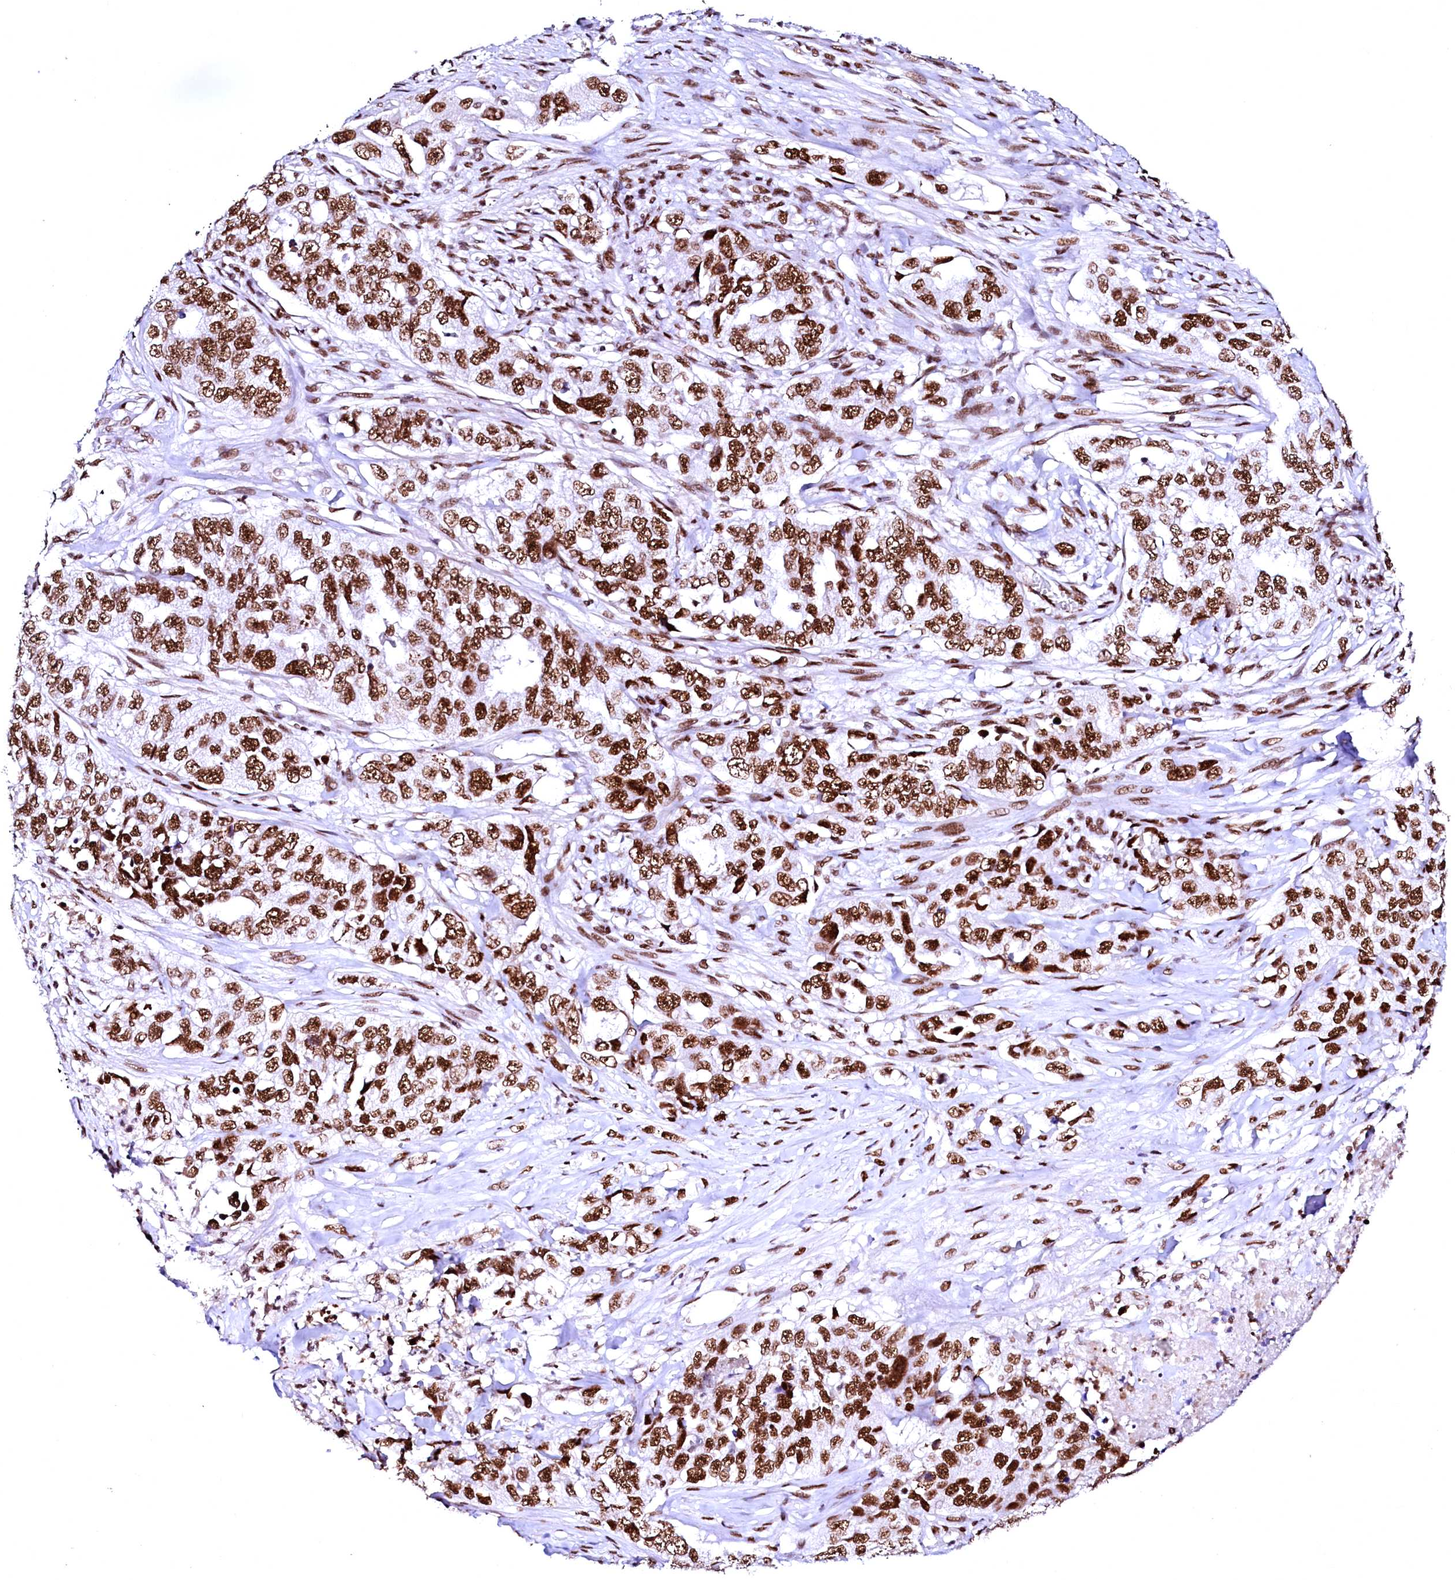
{"staining": {"intensity": "strong", "quantity": ">75%", "location": "nuclear"}, "tissue": "lung cancer", "cell_type": "Tumor cells", "image_type": "cancer", "snomed": [{"axis": "morphology", "description": "Adenocarcinoma, NOS"}, {"axis": "topography", "description": "Lung"}], "caption": "DAB immunohistochemical staining of human lung cancer (adenocarcinoma) reveals strong nuclear protein expression in about >75% of tumor cells.", "gene": "CPSF6", "patient": {"sex": "female", "age": 51}}